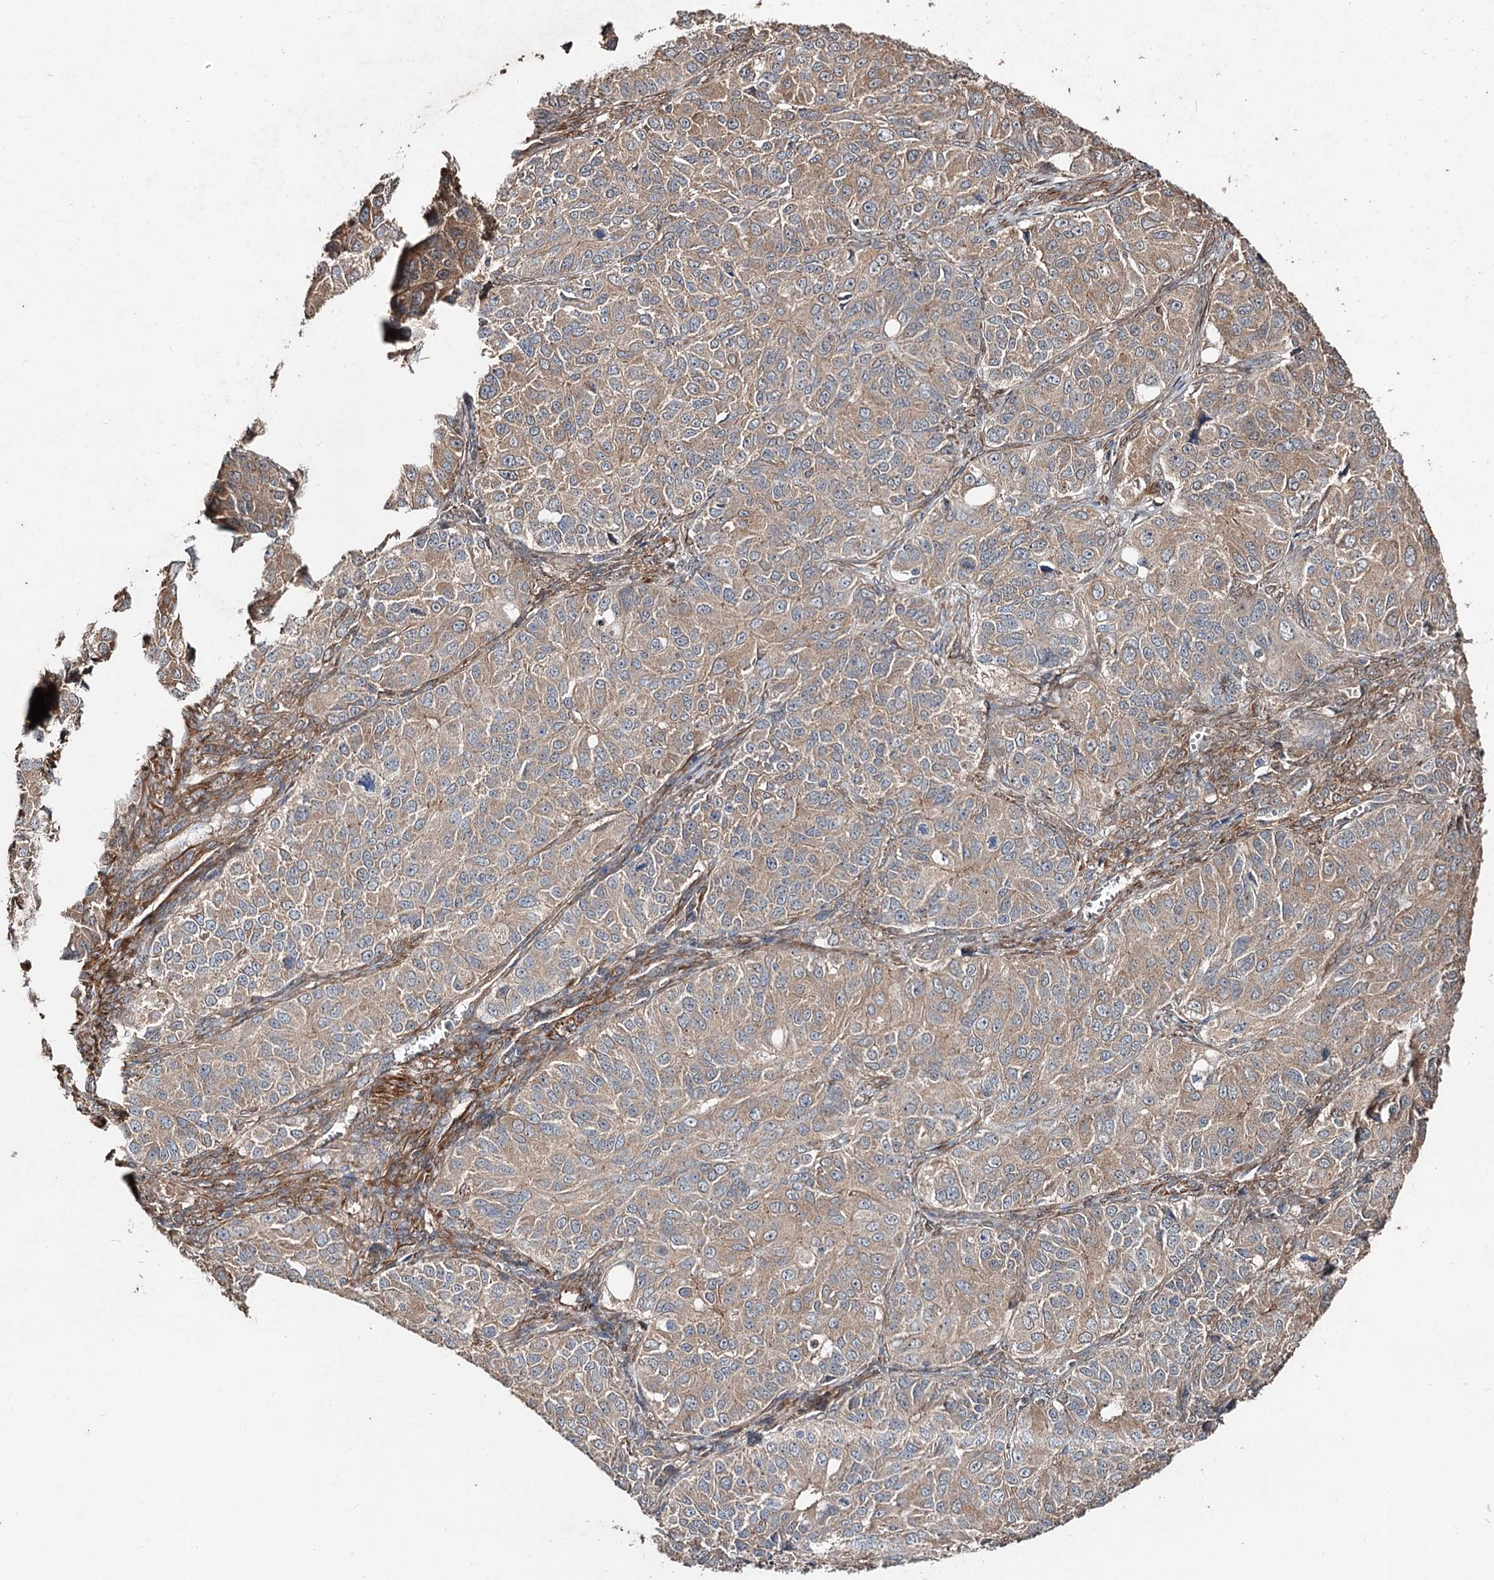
{"staining": {"intensity": "moderate", "quantity": ">75%", "location": "cytoplasmic/membranous"}, "tissue": "ovarian cancer", "cell_type": "Tumor cells", "image_type": "cancer", "snomed": [{"axis": "morphology", "description": "Carcinoma, endometroid"}, {"axis": "topography", "description": "Ovary"}], "caption": "Moderate cytoplasmic/membranous protein expression is present in about >75% of tumor cells in endometroid carcinoma (ovarian).", "gene": "SPART", "patient": {"sex": "female", "age": 51}}